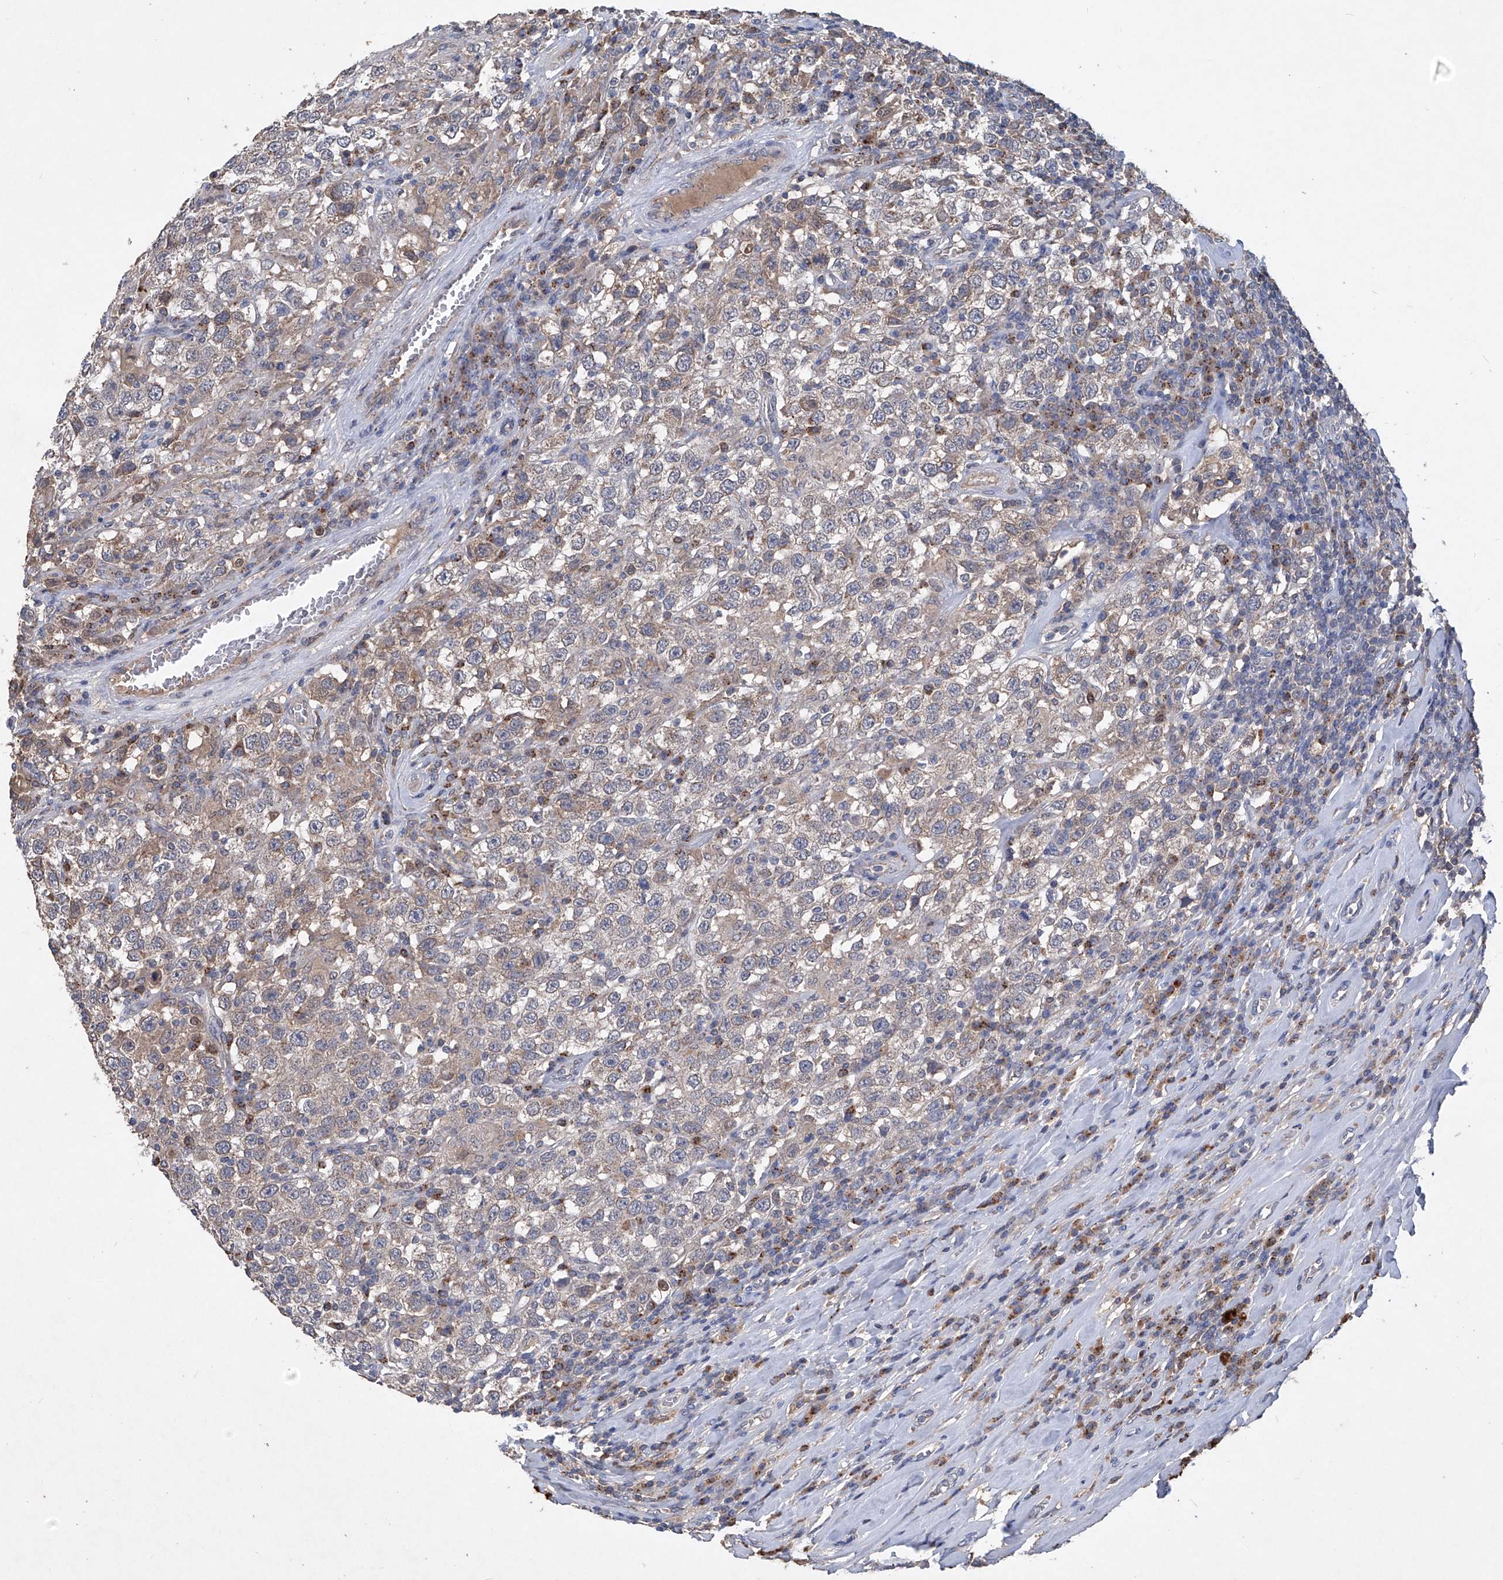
{"staining": {"intensity": "weak", "quantity": "25%-75%", "location": "cytoplasmic/membranous"}, "tissue": "testis cancer", "cell_type": "Tumor cells", "image_type": "cancer", "snomed": [{"axis": "morphology", "description": "Seminoma, NOS"}, {"axis": "topography", "description": "Testis"}], "caption": "Testis cancer stained with a protein marker shows weak staining in tumor cells.", "gene": "PCSK5", "patient": {"sex": "male", "age": 41}}